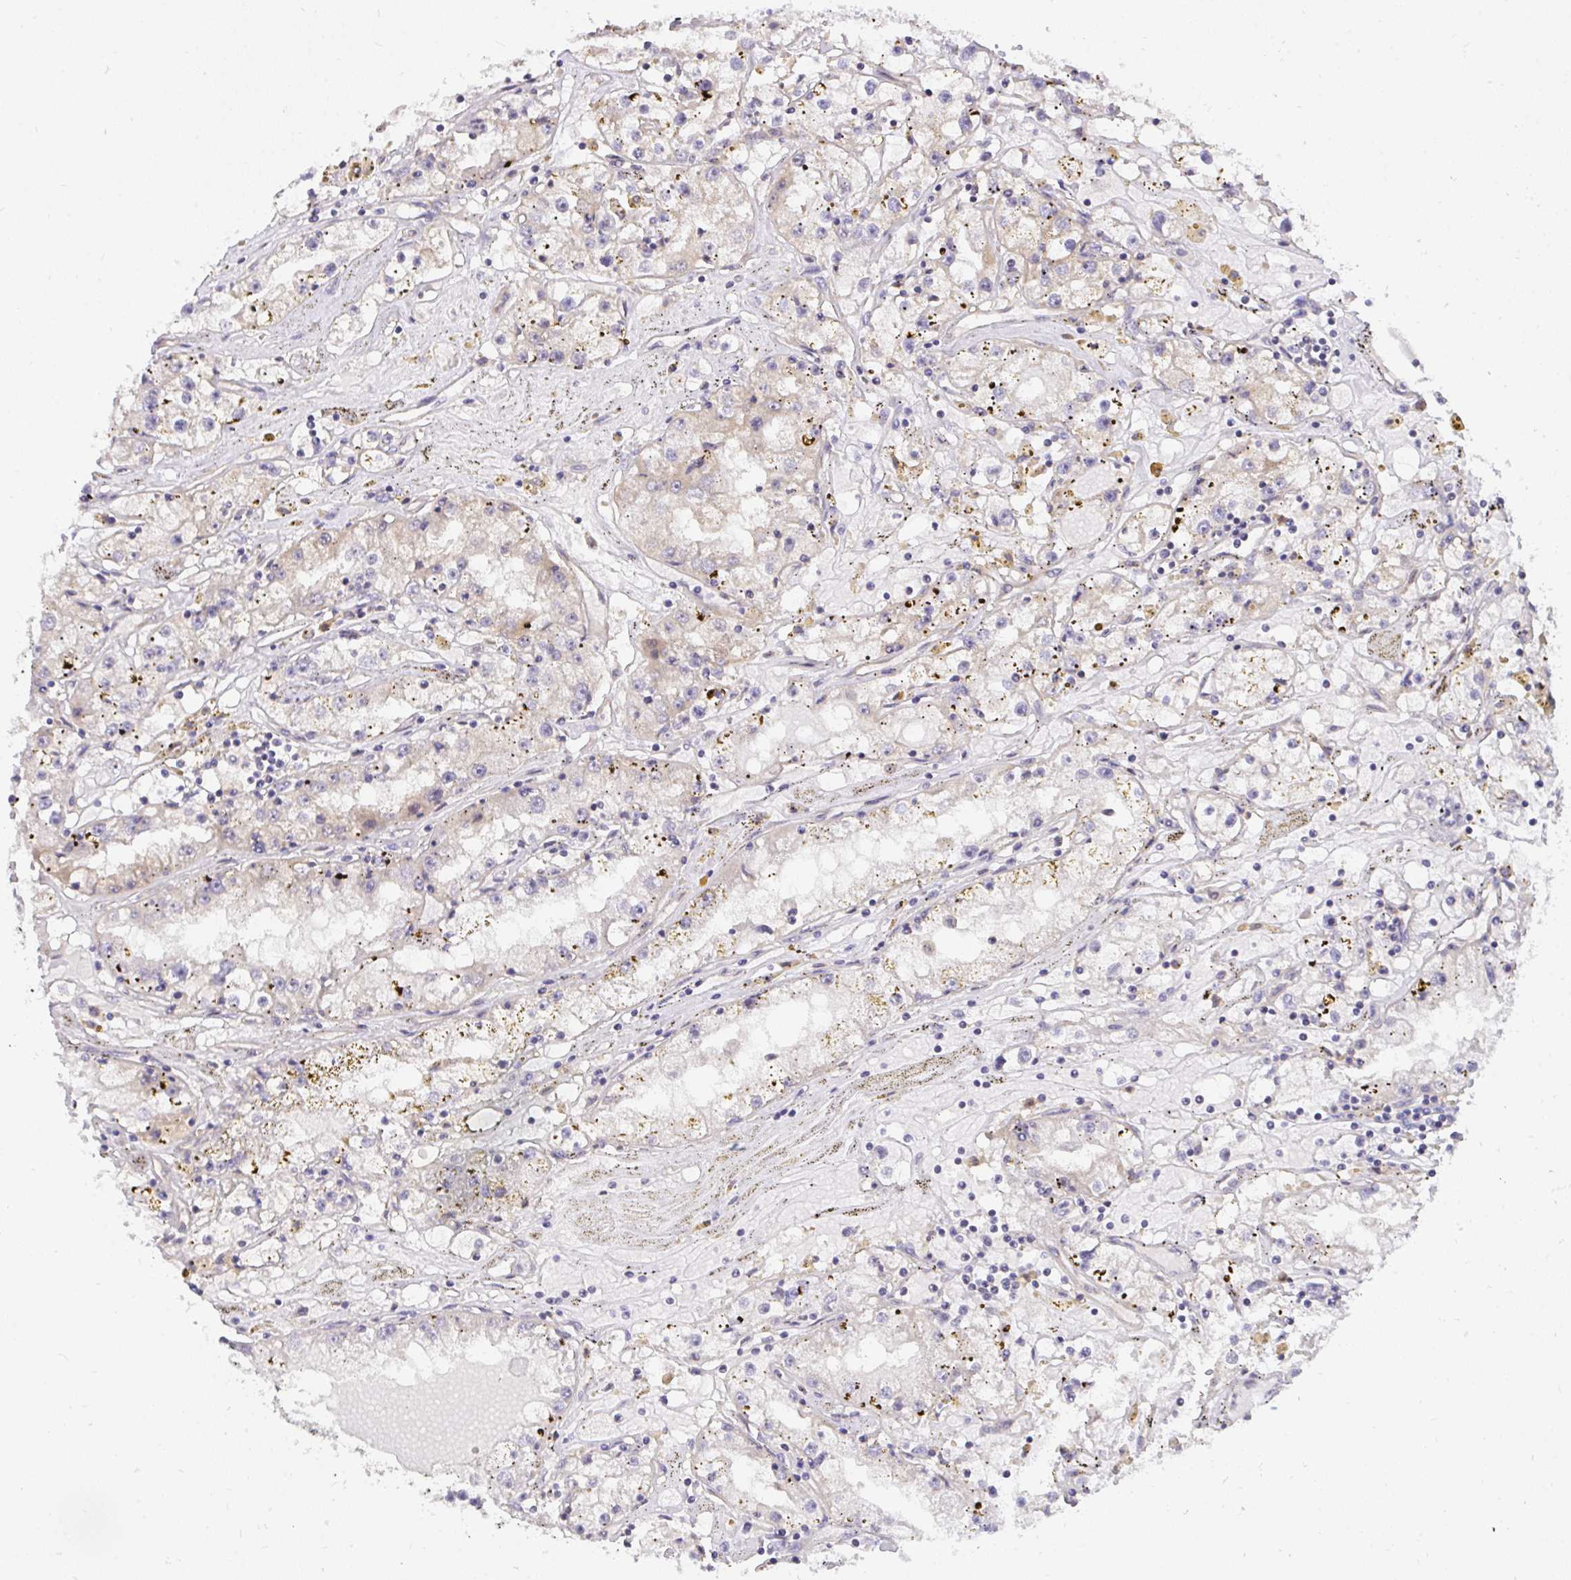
{"staining": {"intensity": "negative", "quantity": "none", "location": "none"}, "tissue": "renal cancer", "cell_type": "Tumor cells", "image_type": "cancer", "snomed": [{"axis": "morphology", "description": "Adenocarcinoma, NOS"}, {"axis": "topography", "description": "Kidney"}], "caption": "Tumor cells are negative for brown protein staining in renal adenocarcinoma. (DAB (3,3'-diaminobenzidine) IHC, high magnification).", "gene": "C19orf54", "patient": {"sex": "male", "age": 56}}